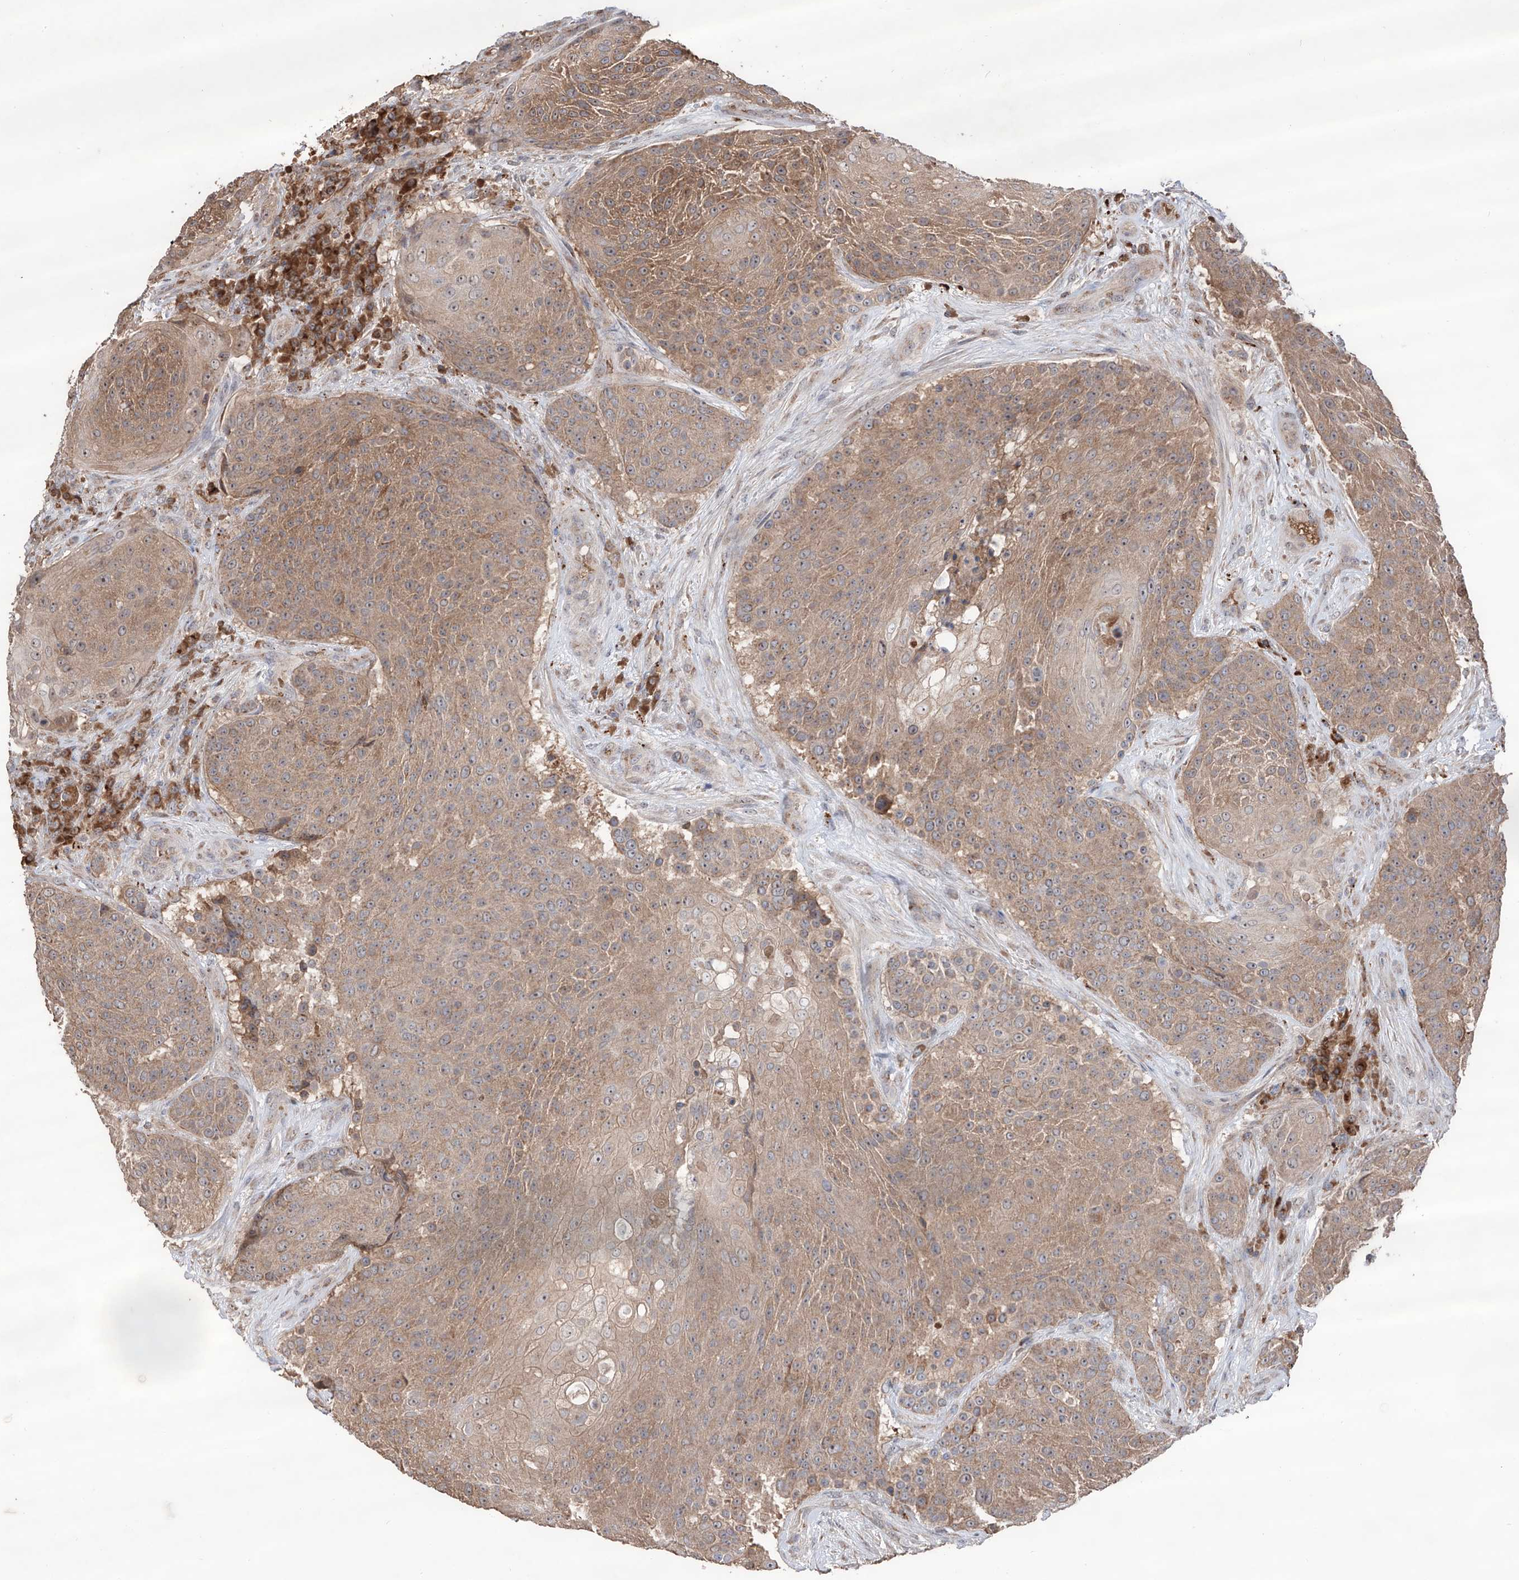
{"staining": {"intensity": "moderate", "quantity": "25%-75%", "location": "cytoplasmic/membranous"}, "tissue": "urothelial cancer", "cell_type": "Tumor cells", "image_type": "cancer", "snomed": [{"axis": "morphology", "description": "Urothelial carcinoma, High grade"}, {"axis": "topography", "description": "Urinary bladder"}], "caption": "Moderate cytoplasmic/membranous protein positivity is present in approximately 25%-75% of tumor cells in urothelial cancer.", "gene": "EDN1", "patient": {"sex": "female", "age": 63}}